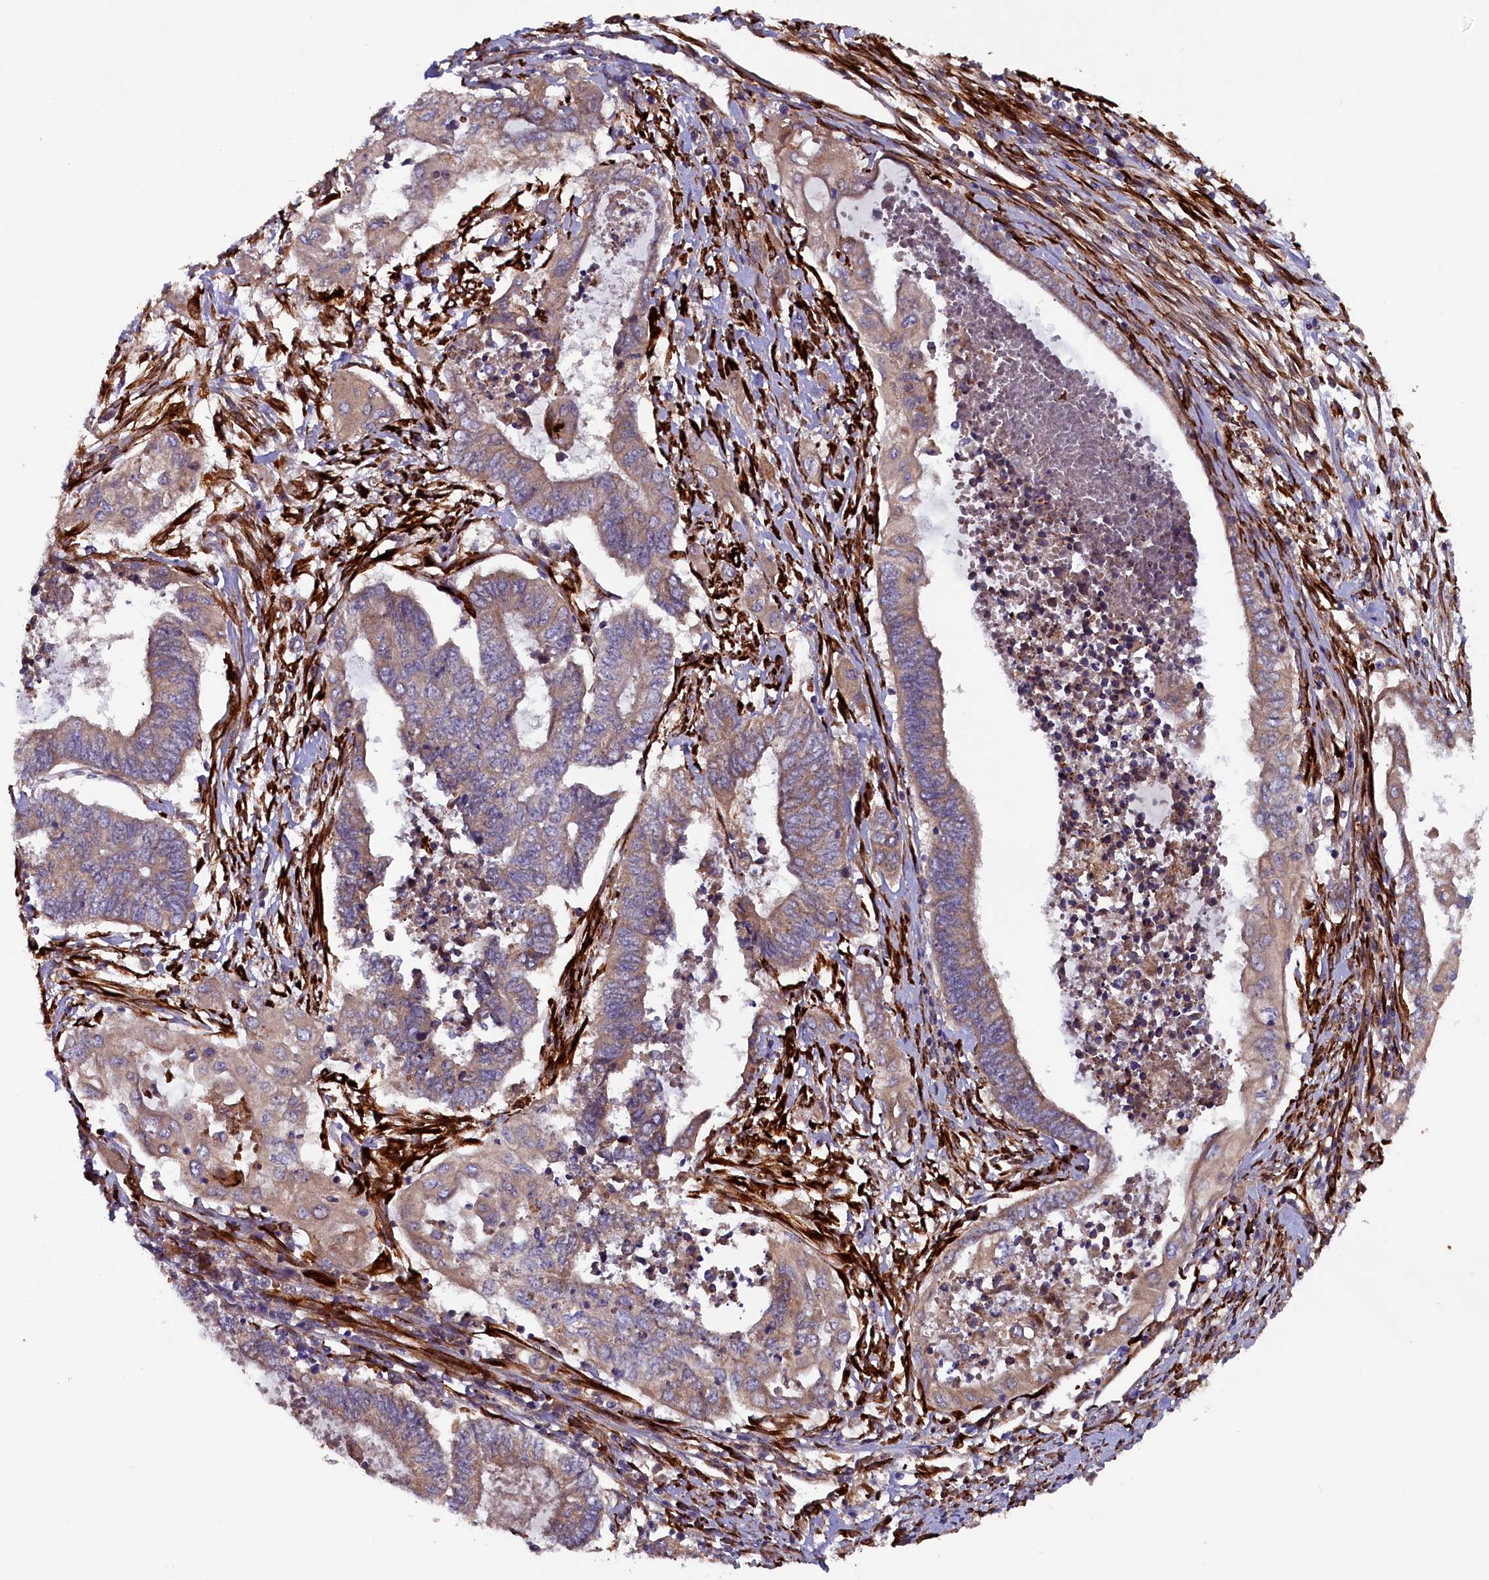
{"staining": {"intensity": "moderate", "quantity": ">75%", "location": "cytoplasmic/membranous"}, "tissue": "endometrial cancer", "cell_type": "Tumor cells", "image_type": "cancer", "snomed": [{"axis": "morphology", "description": "Adenocarcinoma, NOS"}, {"axis": "topography", "description": "Uterus"}, {"axis": "topography", "description": "Endometrium"}], "caption": "Approximately >75% of tumor cells in endometrial adenocarcinoma reveal moderate cytoplasmic/membranous protein expression as visualized by brown immunohistochemical staining.", "gene": "ARRDC4", "patient": {"sex": "female", "age": 70}}